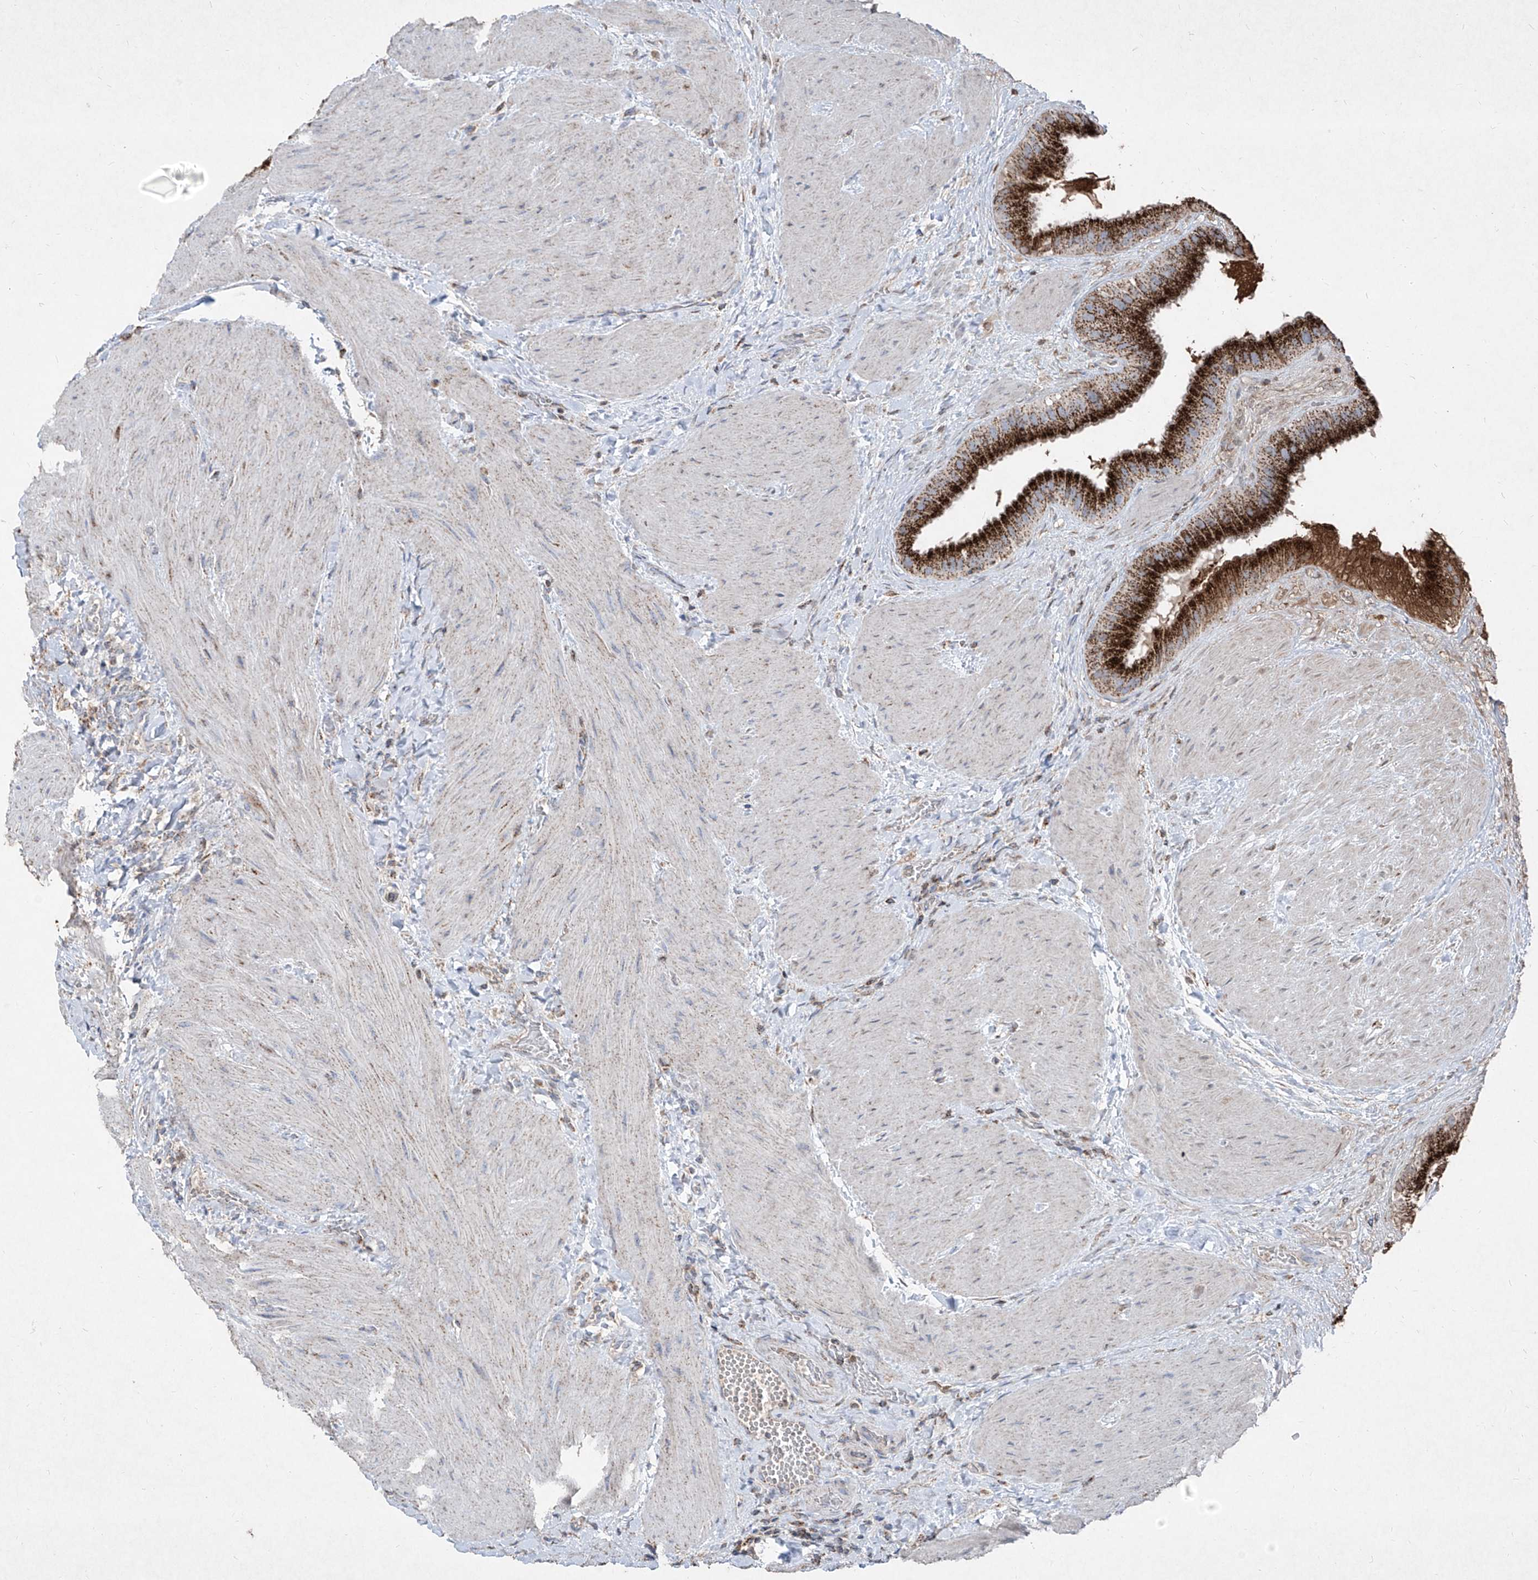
{"staining": {"intensity": "strong", "quantity": ">75%", "location": "cytoplasmic/membranous"}, "tissue": "gallbladder", "cell_type": "Glandular cells", "image_type": "normal", "snomed": [{"axis": "morphology", "description": "Normal tissue, NOS"}, {"axis": "topography", "description": "Gallbladder"}], "caption": "Strong cytoplasmic/membranous protein staining is identified in about >75% of glandular cells in gallbladder. Ihc stains the protein in brown and the nuclei are stained blue.", "gene": "ABCD3", "patient": {"sex": "male", "age": 55}}